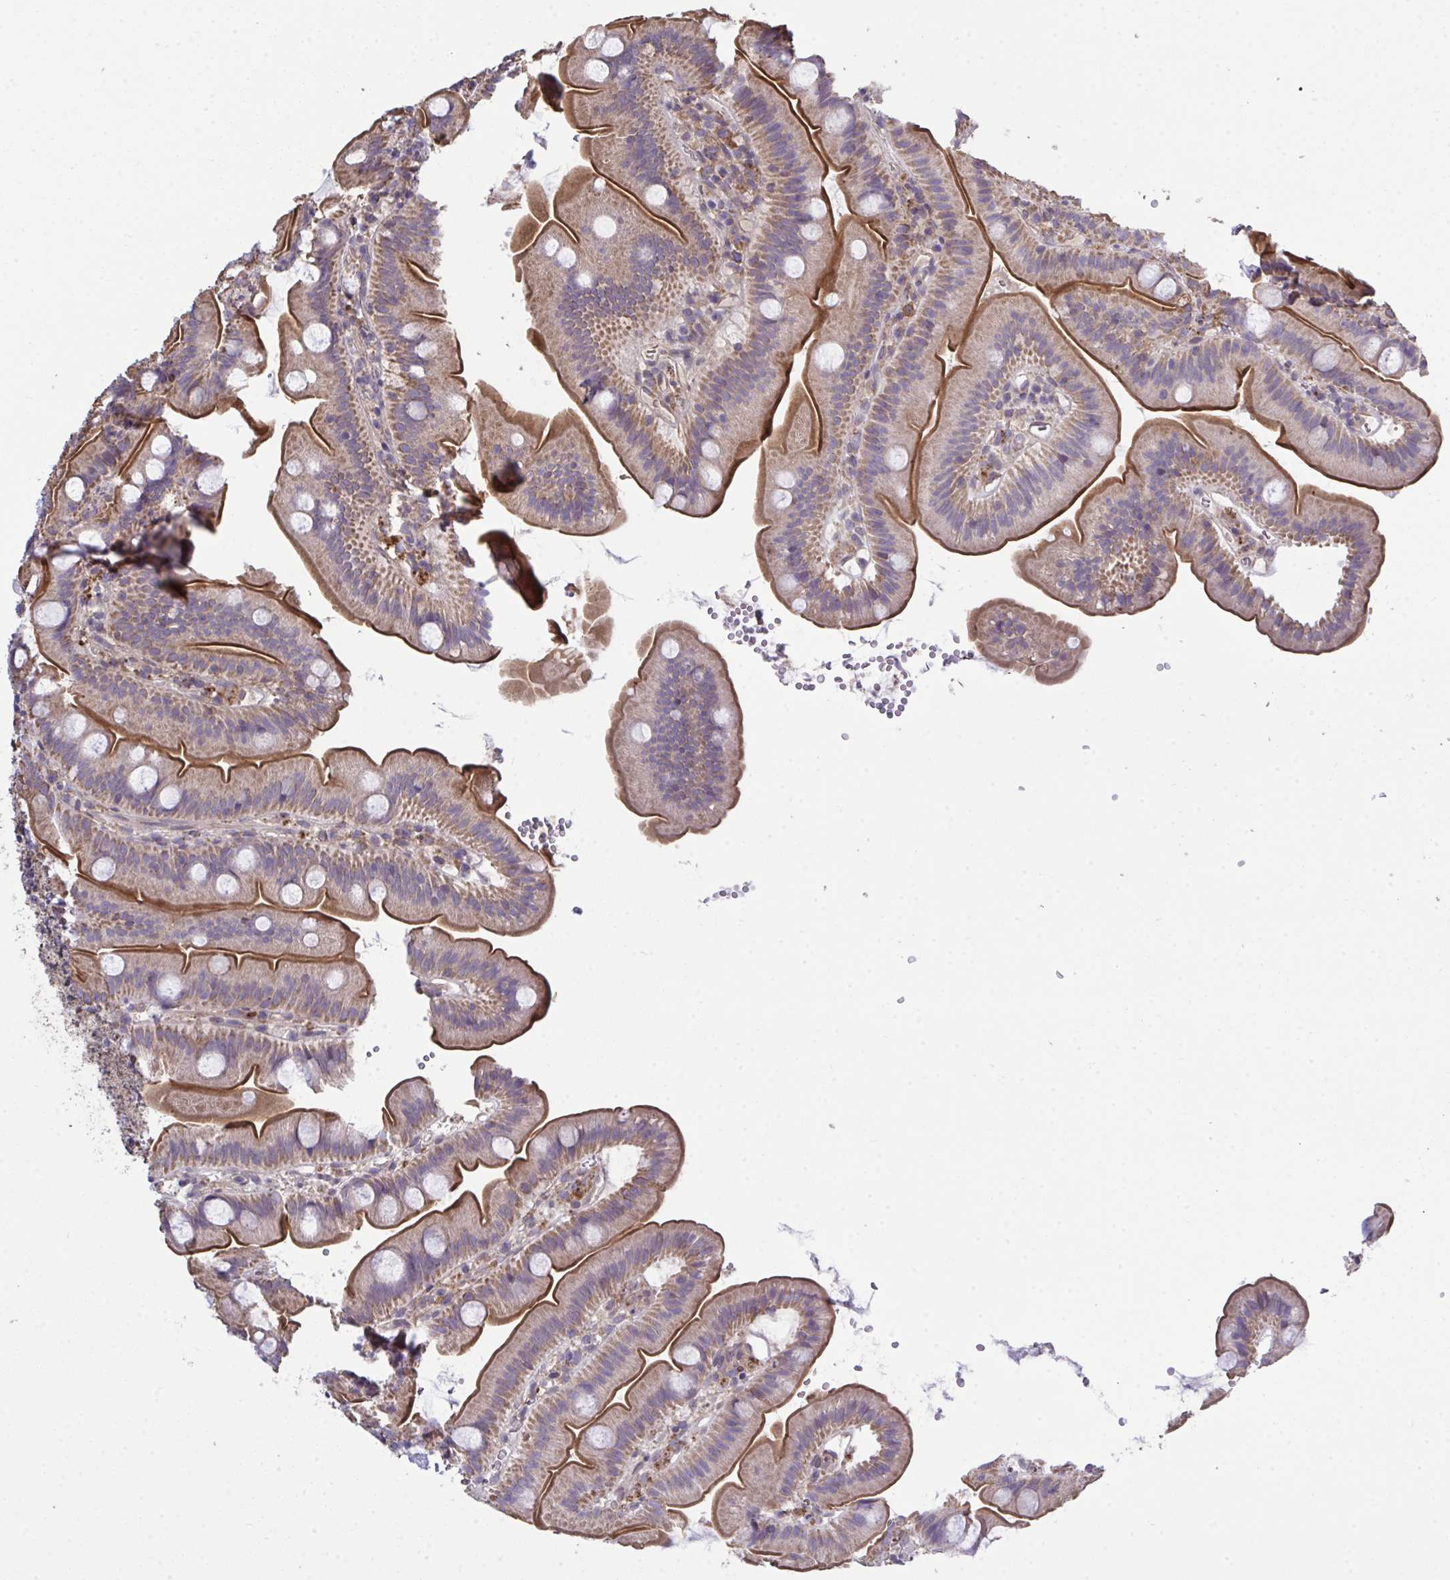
{"staining": {"intensity": "moderate", "quantity": ">75%", "location": "cytoplasmic/membranous"}, "tissue": "small intestine", "cell_type": "Glandular cells", "image_type": "normal", "snomed": [{"axis": "morphology", "description": "Normal tissue, NOS"}, {"axis": "topography", "description": "Small intestine"}], "caption": "Moderate cytoplasmic/membranous expression for a protein is appreciated in about >75% of glandular cells of unremarkable small intestine using immunohistochemistry (IHC).", "gene": "PPM1H", "patient": {"sex": "female", "age": 68}}